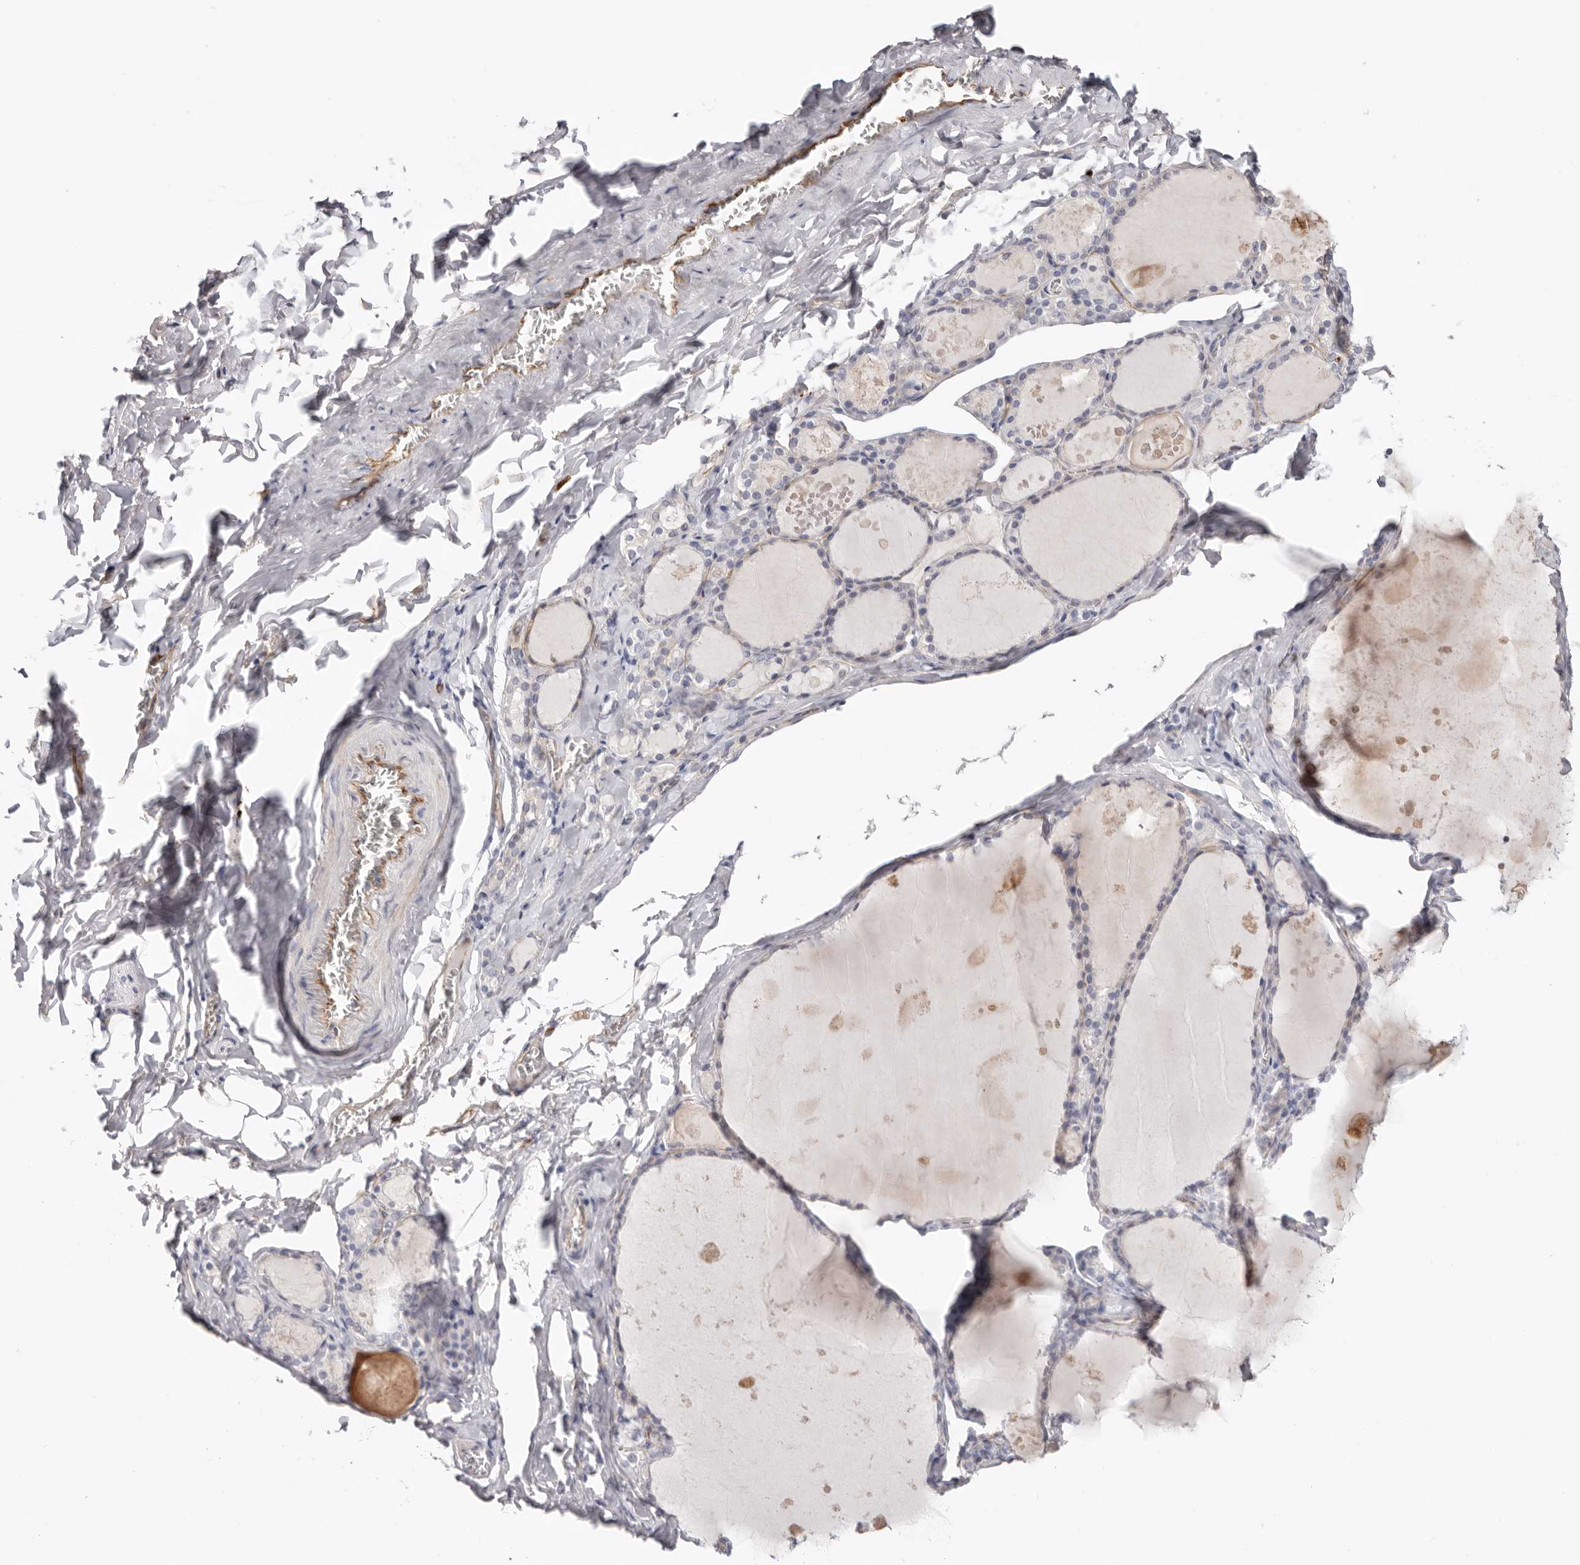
{"staining": {"intensity": "negative", "quantity": "none", "location": "none"}, "tissue": "thyroid gland", "cell_type": "Glandular cells", "image_type": "normal", "snomed": [{"axis": "morphology", "description": "Normal tissue, NOS"}, {"axis": "topography", "description": "Thyroid gland"}], "caption": "DAB (3,3'-diaminobenzidine) immunohistochemical staining of benign human thyroid gland displays no significant positivity in glandular cells.", "gene": "PKDCC", "patient": {"sex": "male", "age": 56}}